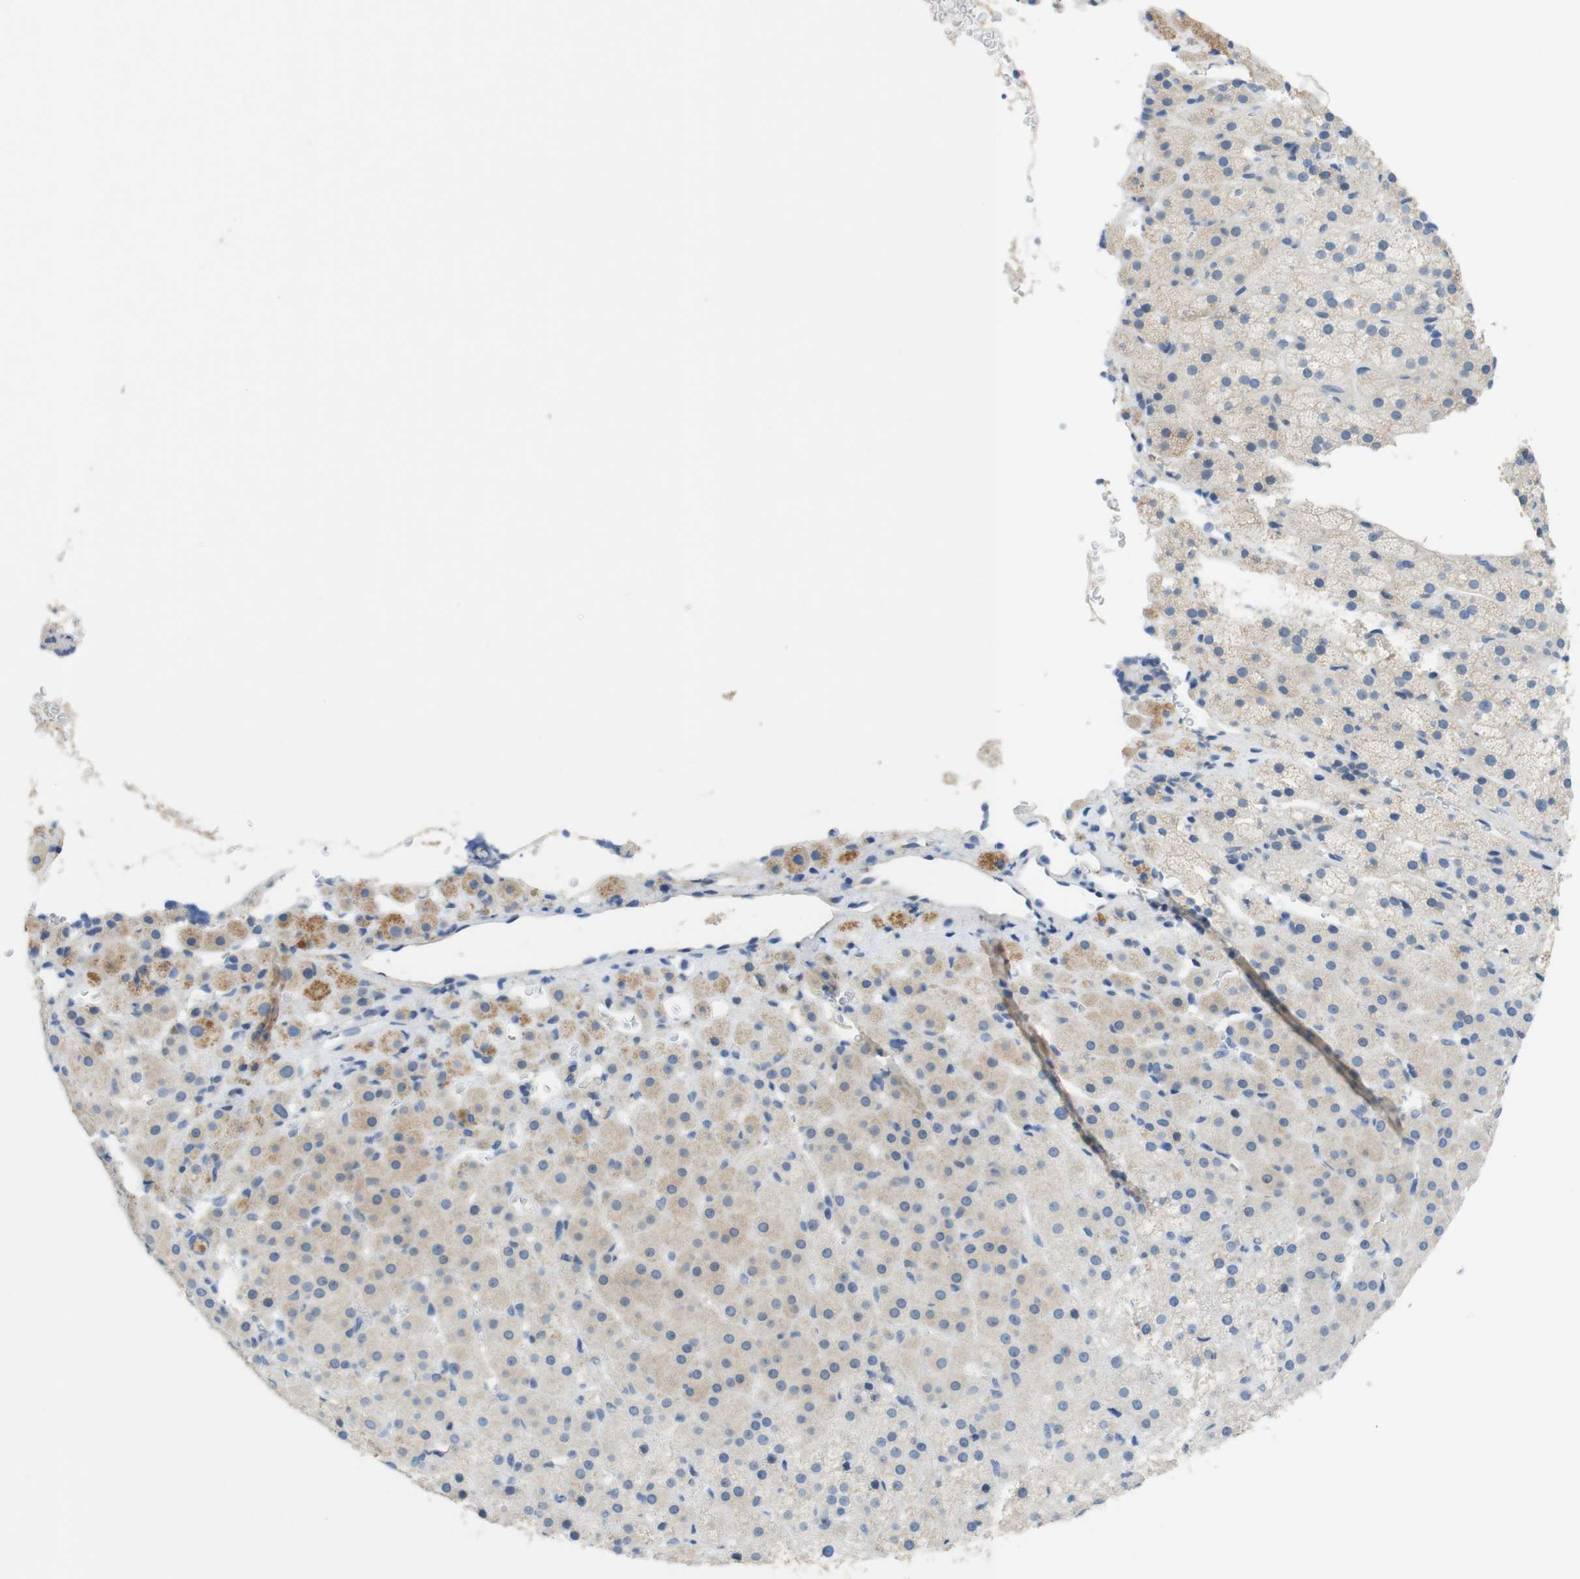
{"staining": {"intensity": "weak", "quantity": "<25%", "location": "cytoplasmic/membranous"}, "tissue": "adrenal gland", "cell_type": "Glandular cells", "image_type": "normal", "snomed": [{"axis": "morphology", "description": "Normal tissue, NOS"}, {"axis": "topography", "description": "Adrenal gland"}], "caption": "Protein analysis of normal adrenal gland displays no significant expression in glandular cells.", "gene": "TJP3", "patient": {"sex": "female", "age": 57}}